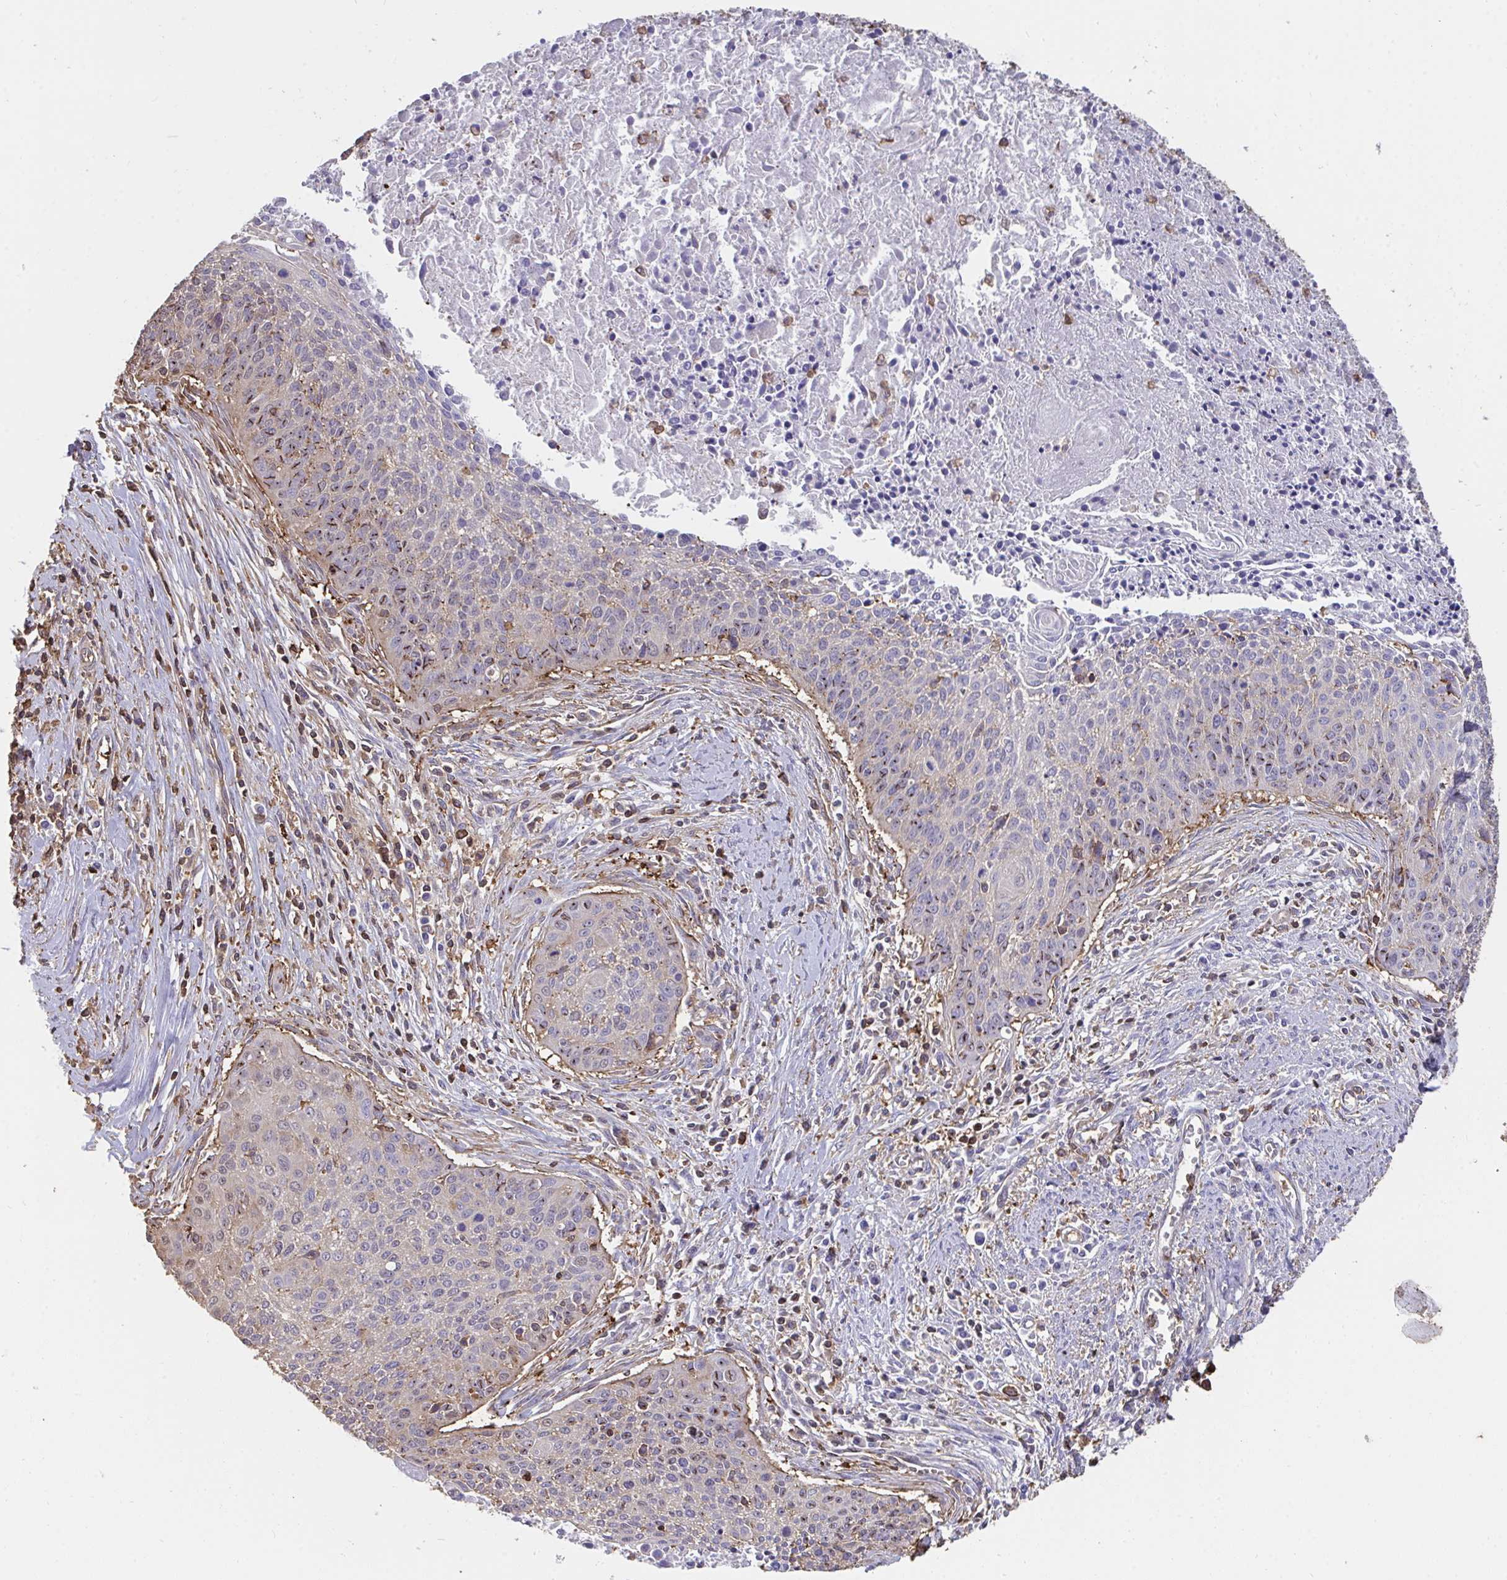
{"staining": {"intensity": "negative", "quantity": "none", "location": "none"}, "tissue": "cervical cancer", "cell_type": "Tumor cells", "image_type": "cancer", "snomed": [{"axis": "morphology", "description": "Squamous cell carcinoma, NOS"}, {"axis": "topography", "description": "Cervix"}], "caption": "Cervical cancer (squamous cell carcinoma) was stained to show a protein in brown. There is no significant staining in tumor cells. (Brightfield microscopy of DAB immunohistochemistry (IHC) at high magnification).", "gene": "CFL1", "patient": {"sex": "female", "age": 55}}